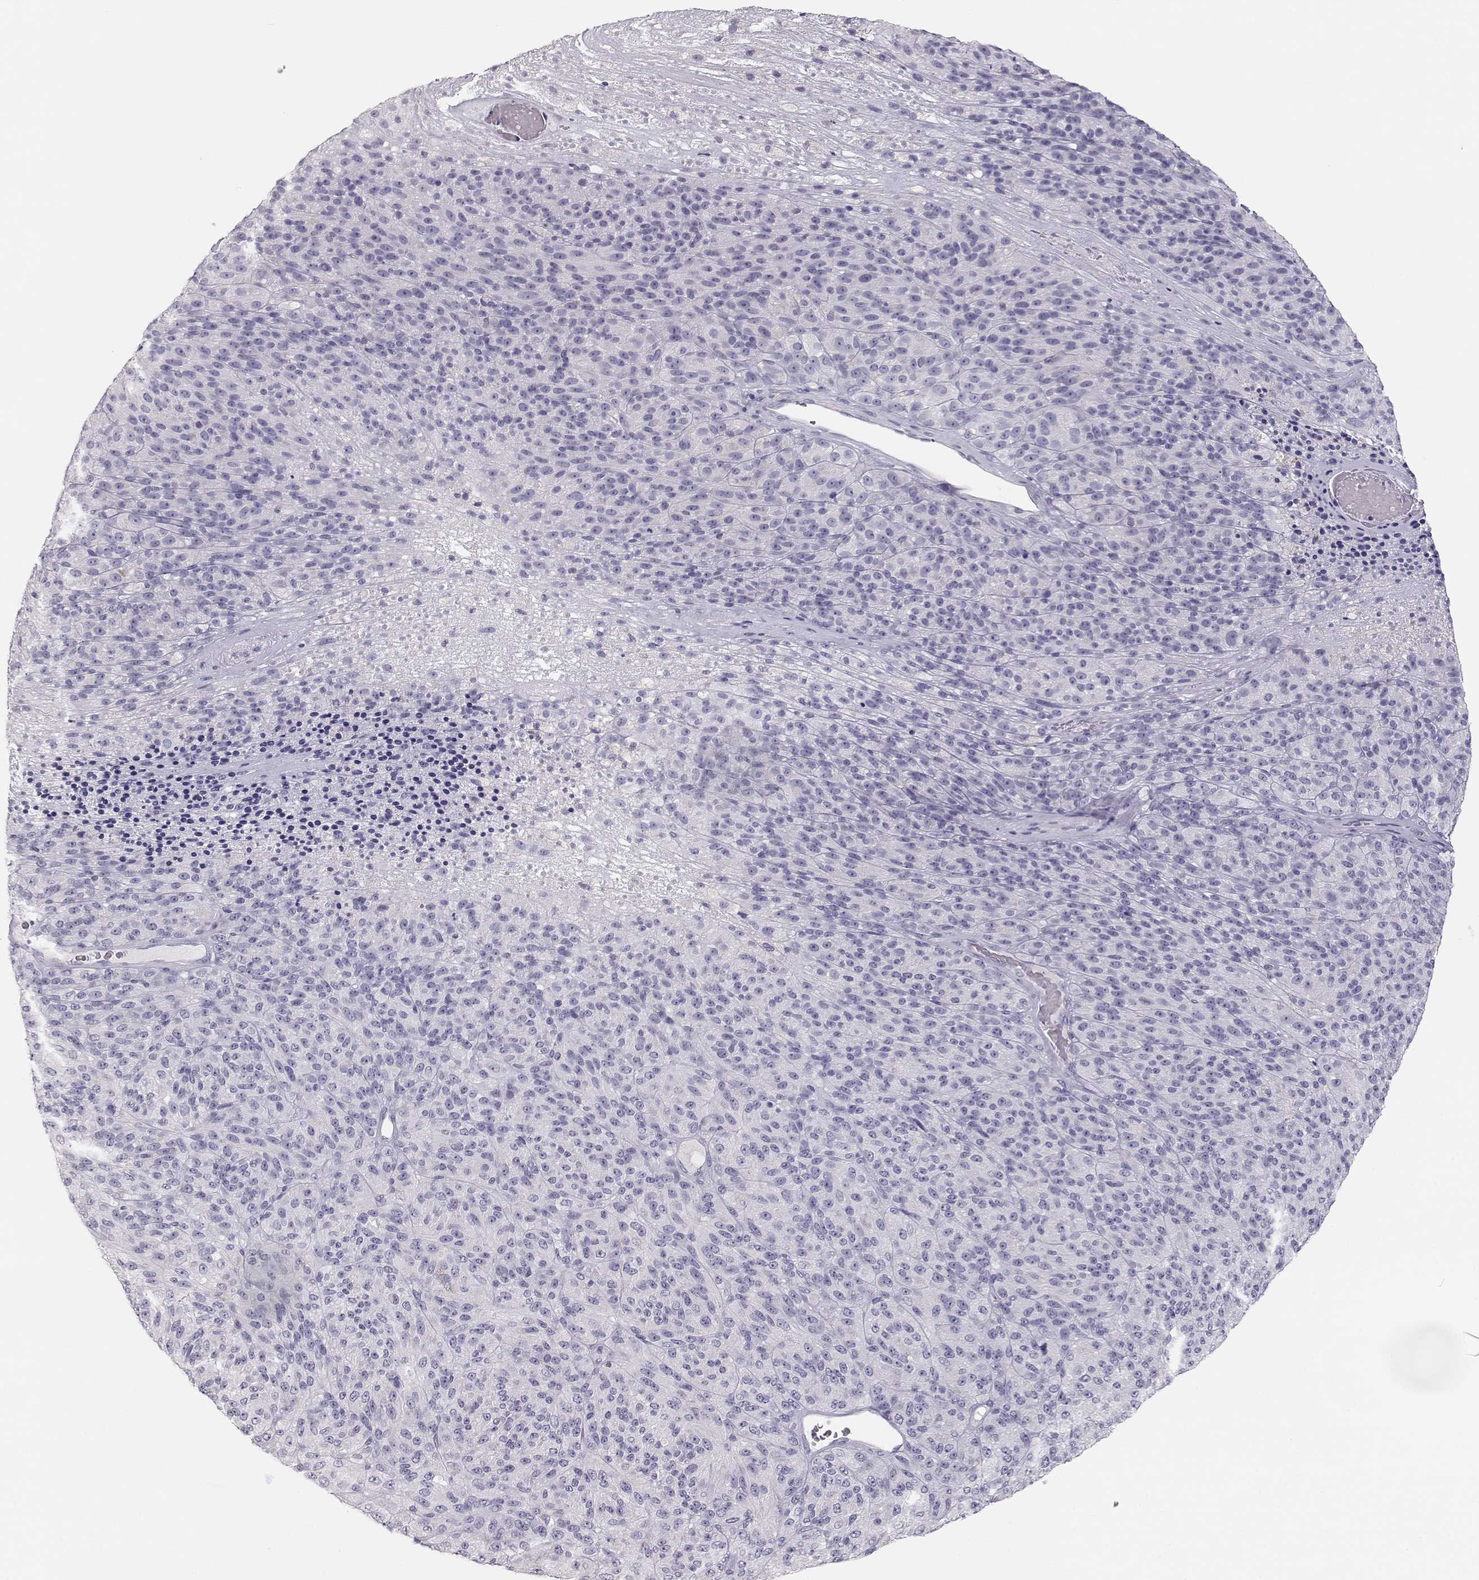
{"staining": {"intensity": "negative", "quantity": "none", "location": "none"}, "tissue": "melanoma", "cell_type": "Tumor cells", "image_type": "cancer", "snomed": [{"axis": "morphology", "description": "Malignant melanoma, Metastatic site"}, {"axis": "topography", "description": "Brain"}], "caption": "This is an immunohistochemistry (IHC) micrograph of malignant melanoma (metastatic site). There is no staining in tumor cells.", "gene": "LEPR", "patient": {"sex": "female", "age": 56}}